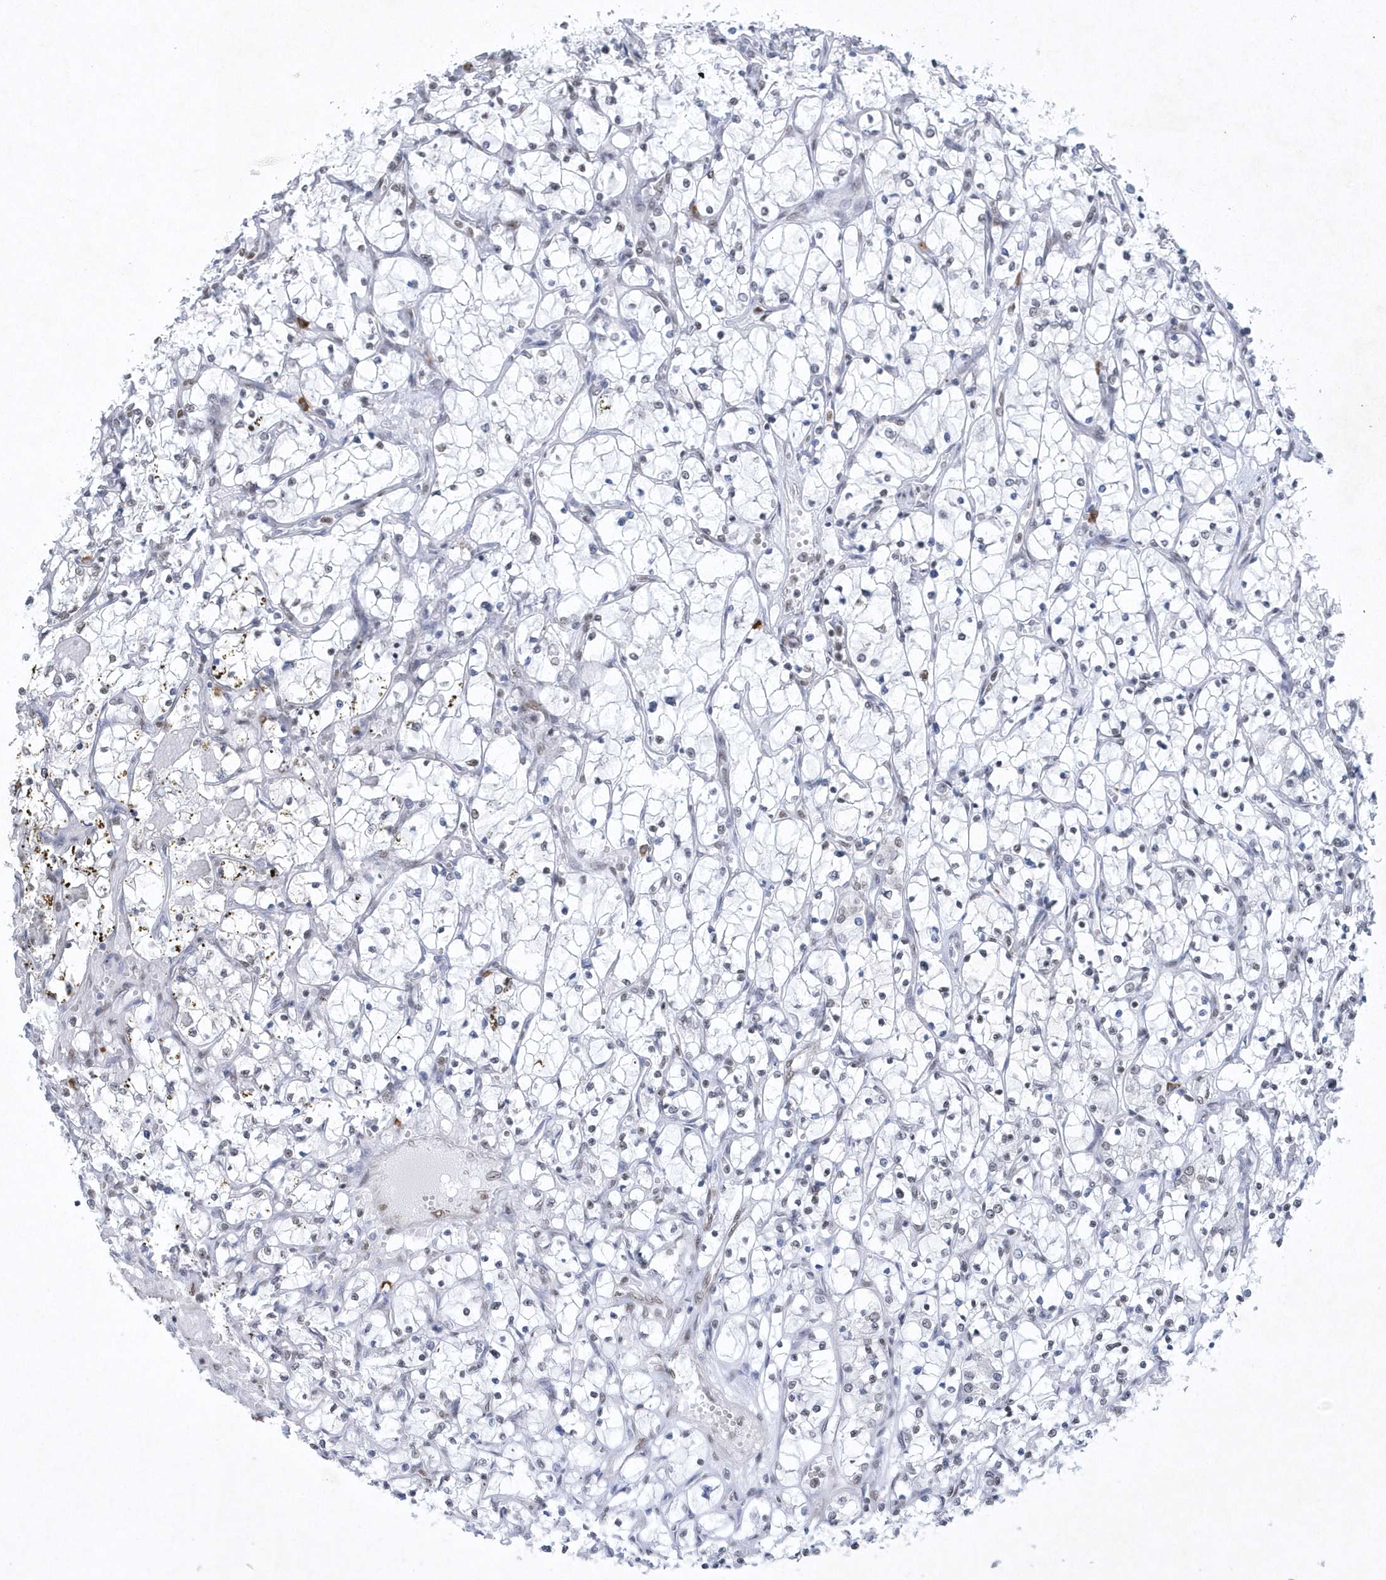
{"staining": {"intensity": "negative", "quantity": "none", "location": "none"}, "tissue": "renal cancer", "cell_type": "Tumor cells", "image_type": "cancer", "snomed": [{"axis": "morphology", "description": "Adenocarcinoma, NOS"}, {"axis": "topography", "description": "Kidney"}], "caption": "DAB immunohistochemical staining of adenocarcinoma (renal) demonstrates no significant staining in tumor cells. (Stains: DAB IHC with hematoxylin counter stain, Microscopy: brightfield microscopy at high magnification).", "gene": "DCLRE1A", "patient": {"sex": "female", "age": 69}}